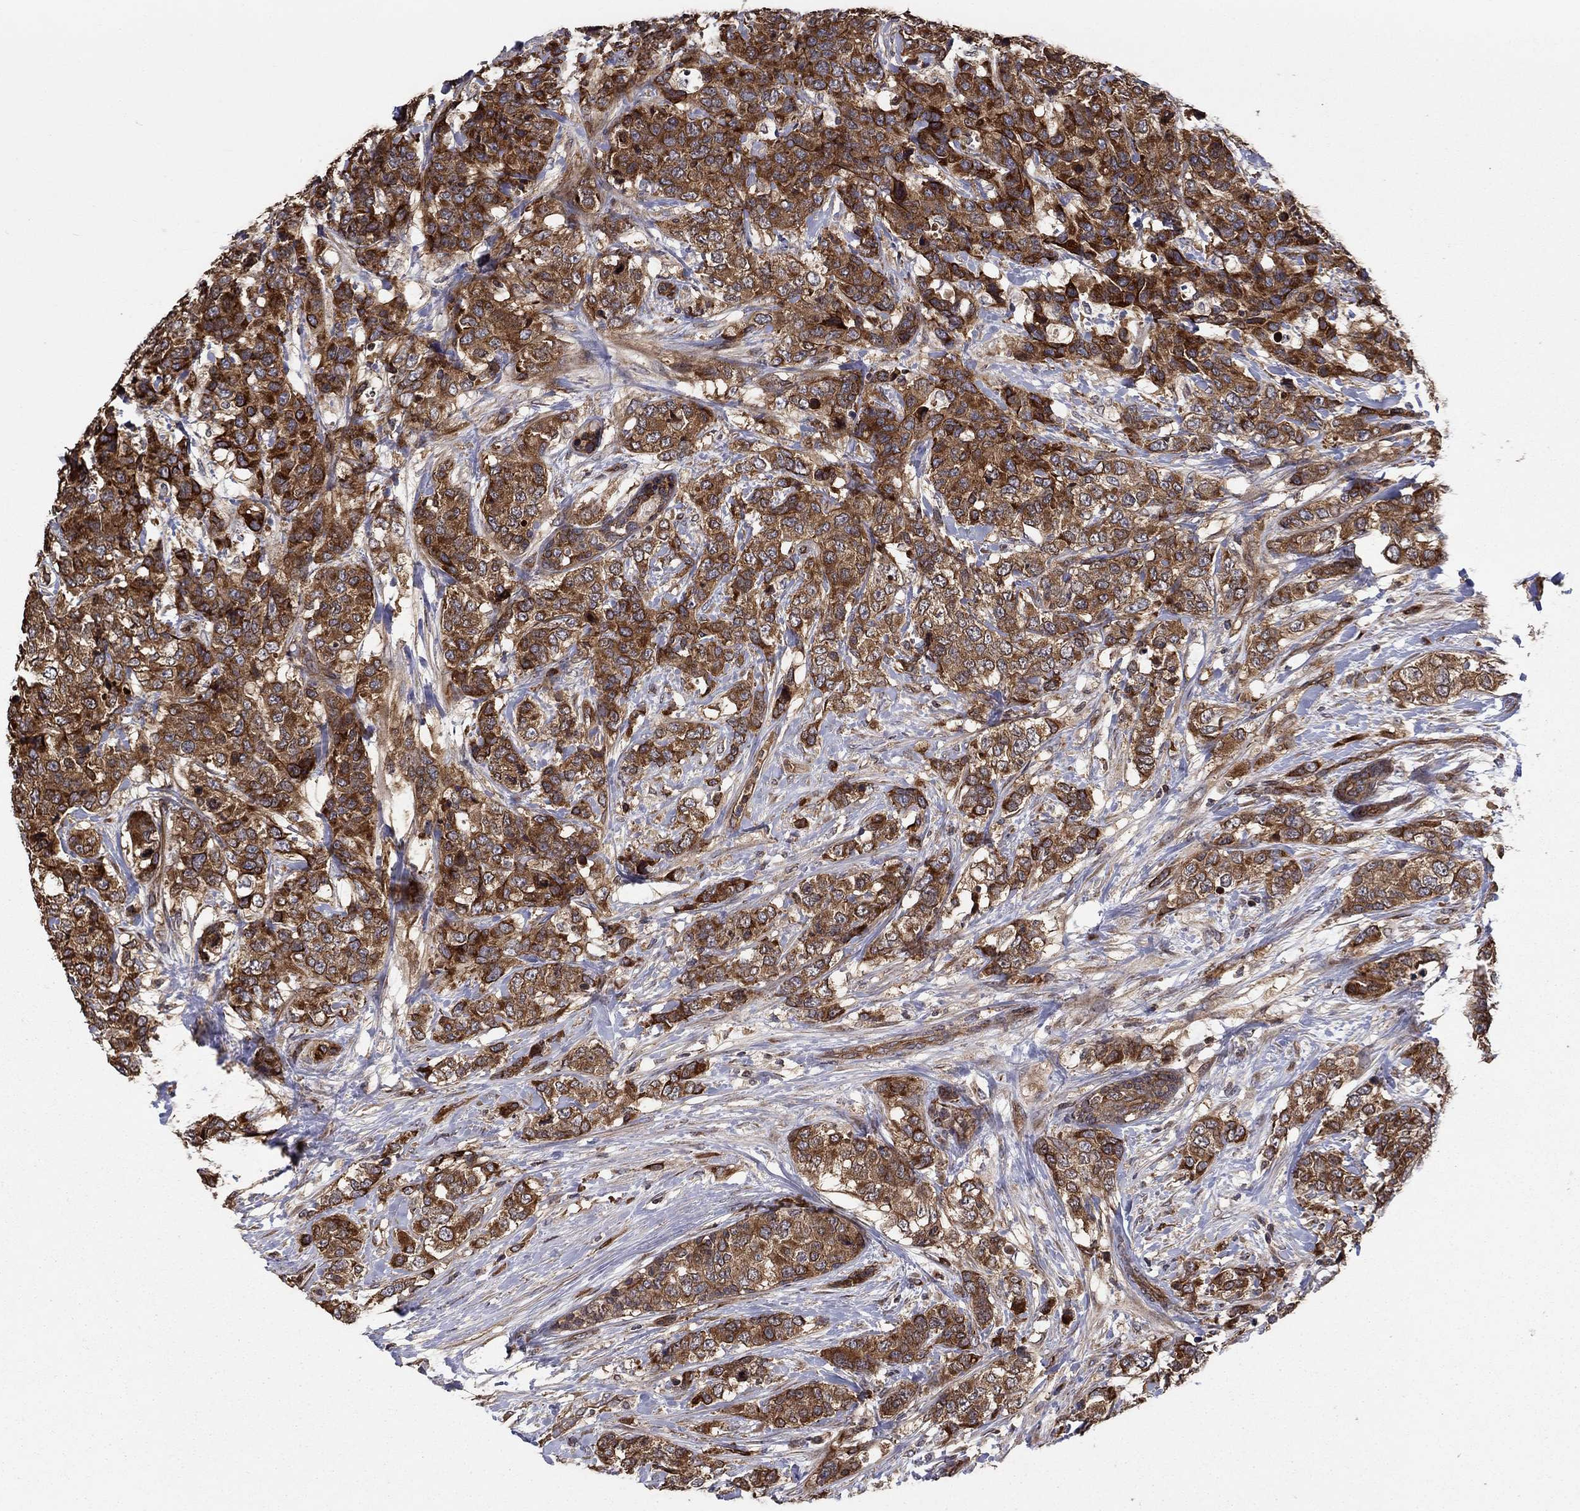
{"staining": {"intensity": "strong", "quantity": ">75%", "location": "cytoplasmic/membranous"}, "tissue": "breast cancer", "cell_type": "Tumor cells", "image_type": "cancer", "snomed": [{"axis": "morphology", "description": "Lobular carcinoma"}, {"axis": "topography", "description": "Breast"}], "caption": "This photomicrograph exhibits breast cancer stained with immunohistochemistry to label a protein in brown. The cytoplasmic/membranous of tumor cells show strong positivity for the protein. Nuclei are counter-stained blue.", "gene": "BMERB1", "patient": {"sex": "female", "age": 59}}